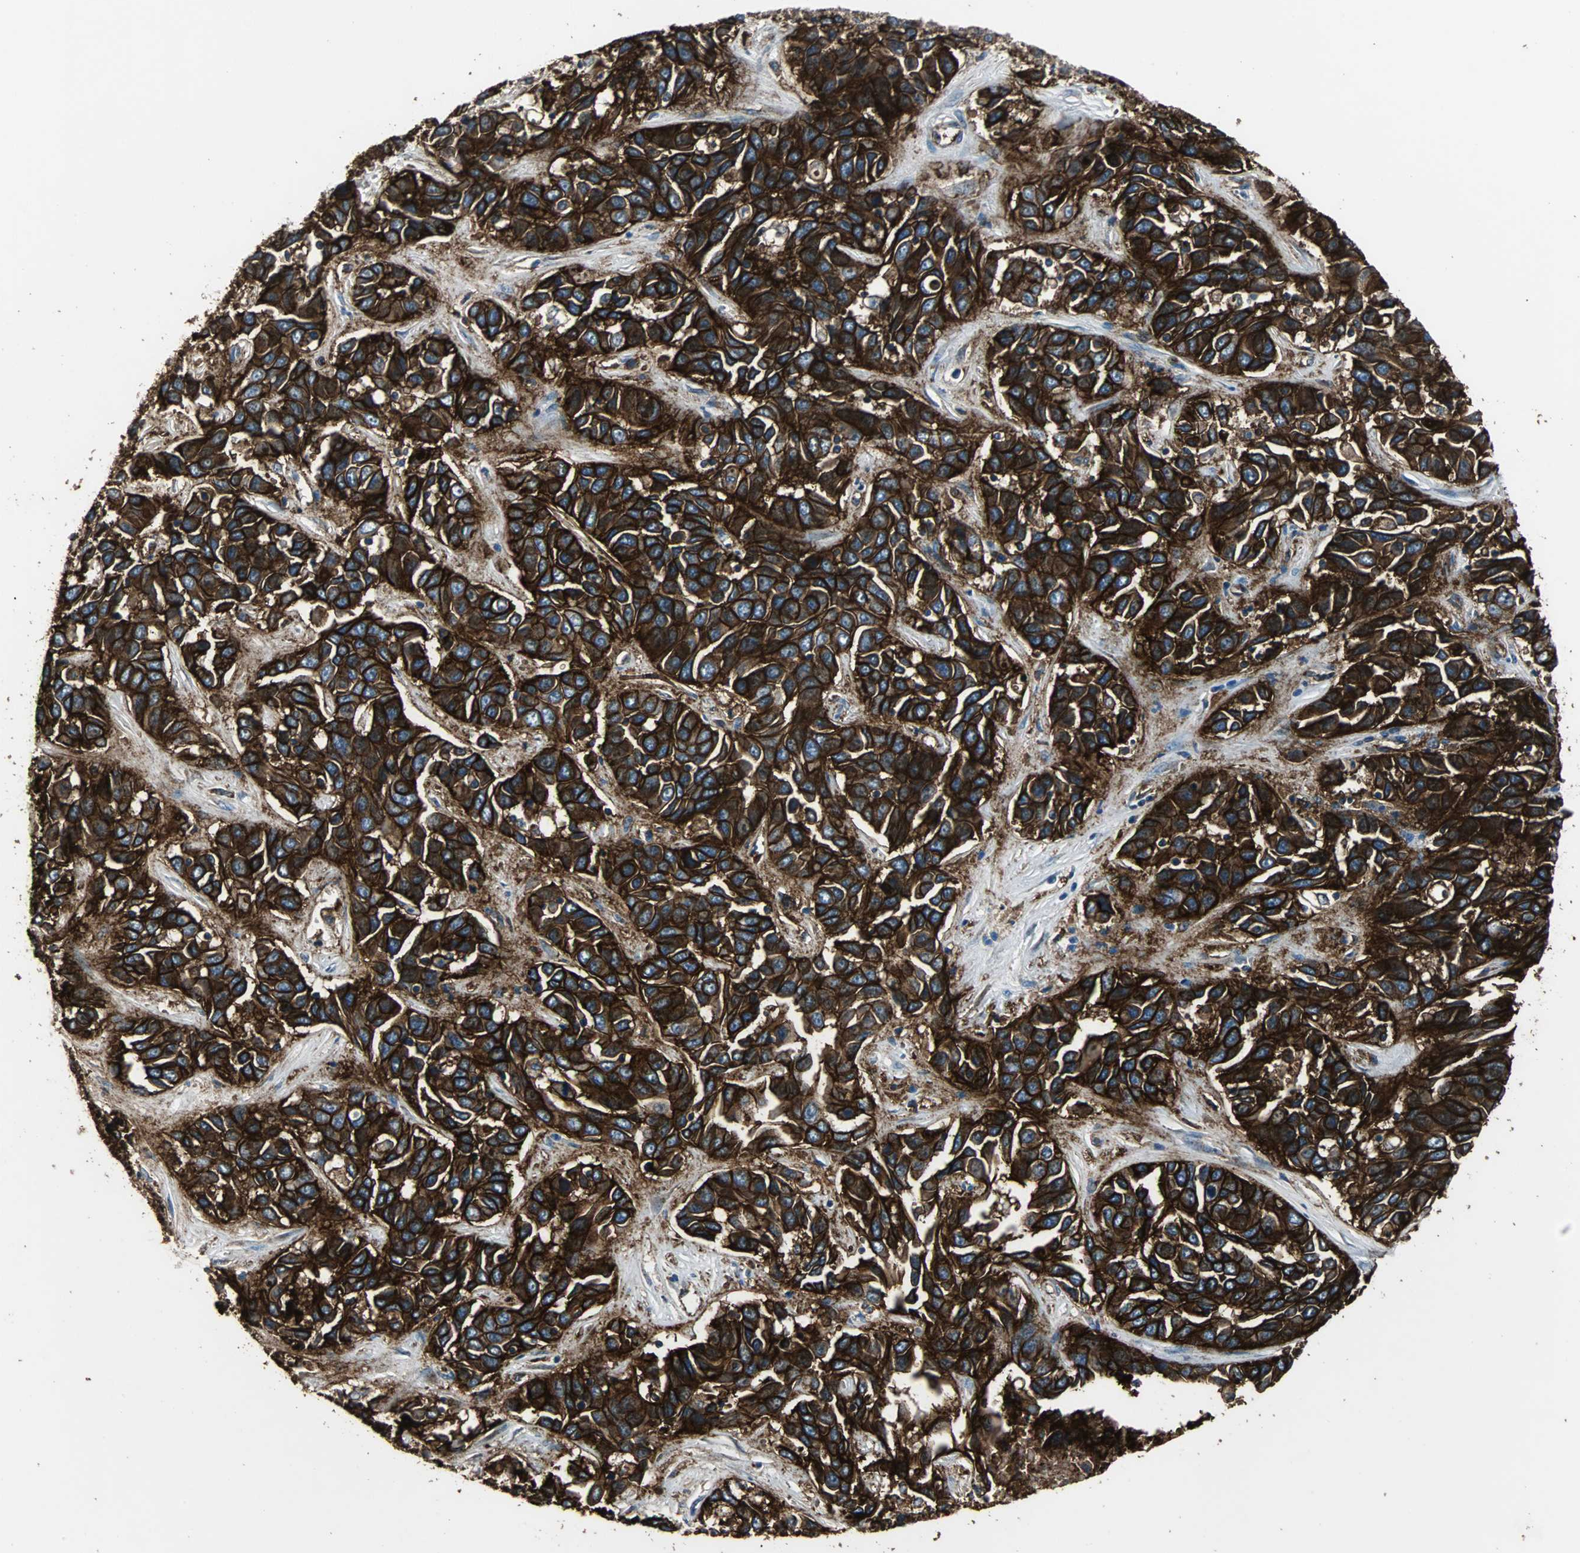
{"staining": {"intensity": "strong", "quantity": ">75%", "location": "cytoplasmic/membranous"}, "tissue": "liver cancer", "cell_type": "Tumor cells", "image_type": "cancer", "snomed": [{"axis": "morphology", "description": "Cholangiocarcinoma"}, {"axis": "topography", "description": "Liver"}], "caption": "Immunohistochemistry of human liver cholangiocarcinoma shows high levels of strong cytoplasmic/membranous positivity in about >75% of tumor cells.", "gene": "F11R", "patient": {"sex": "female", "age": 52}}